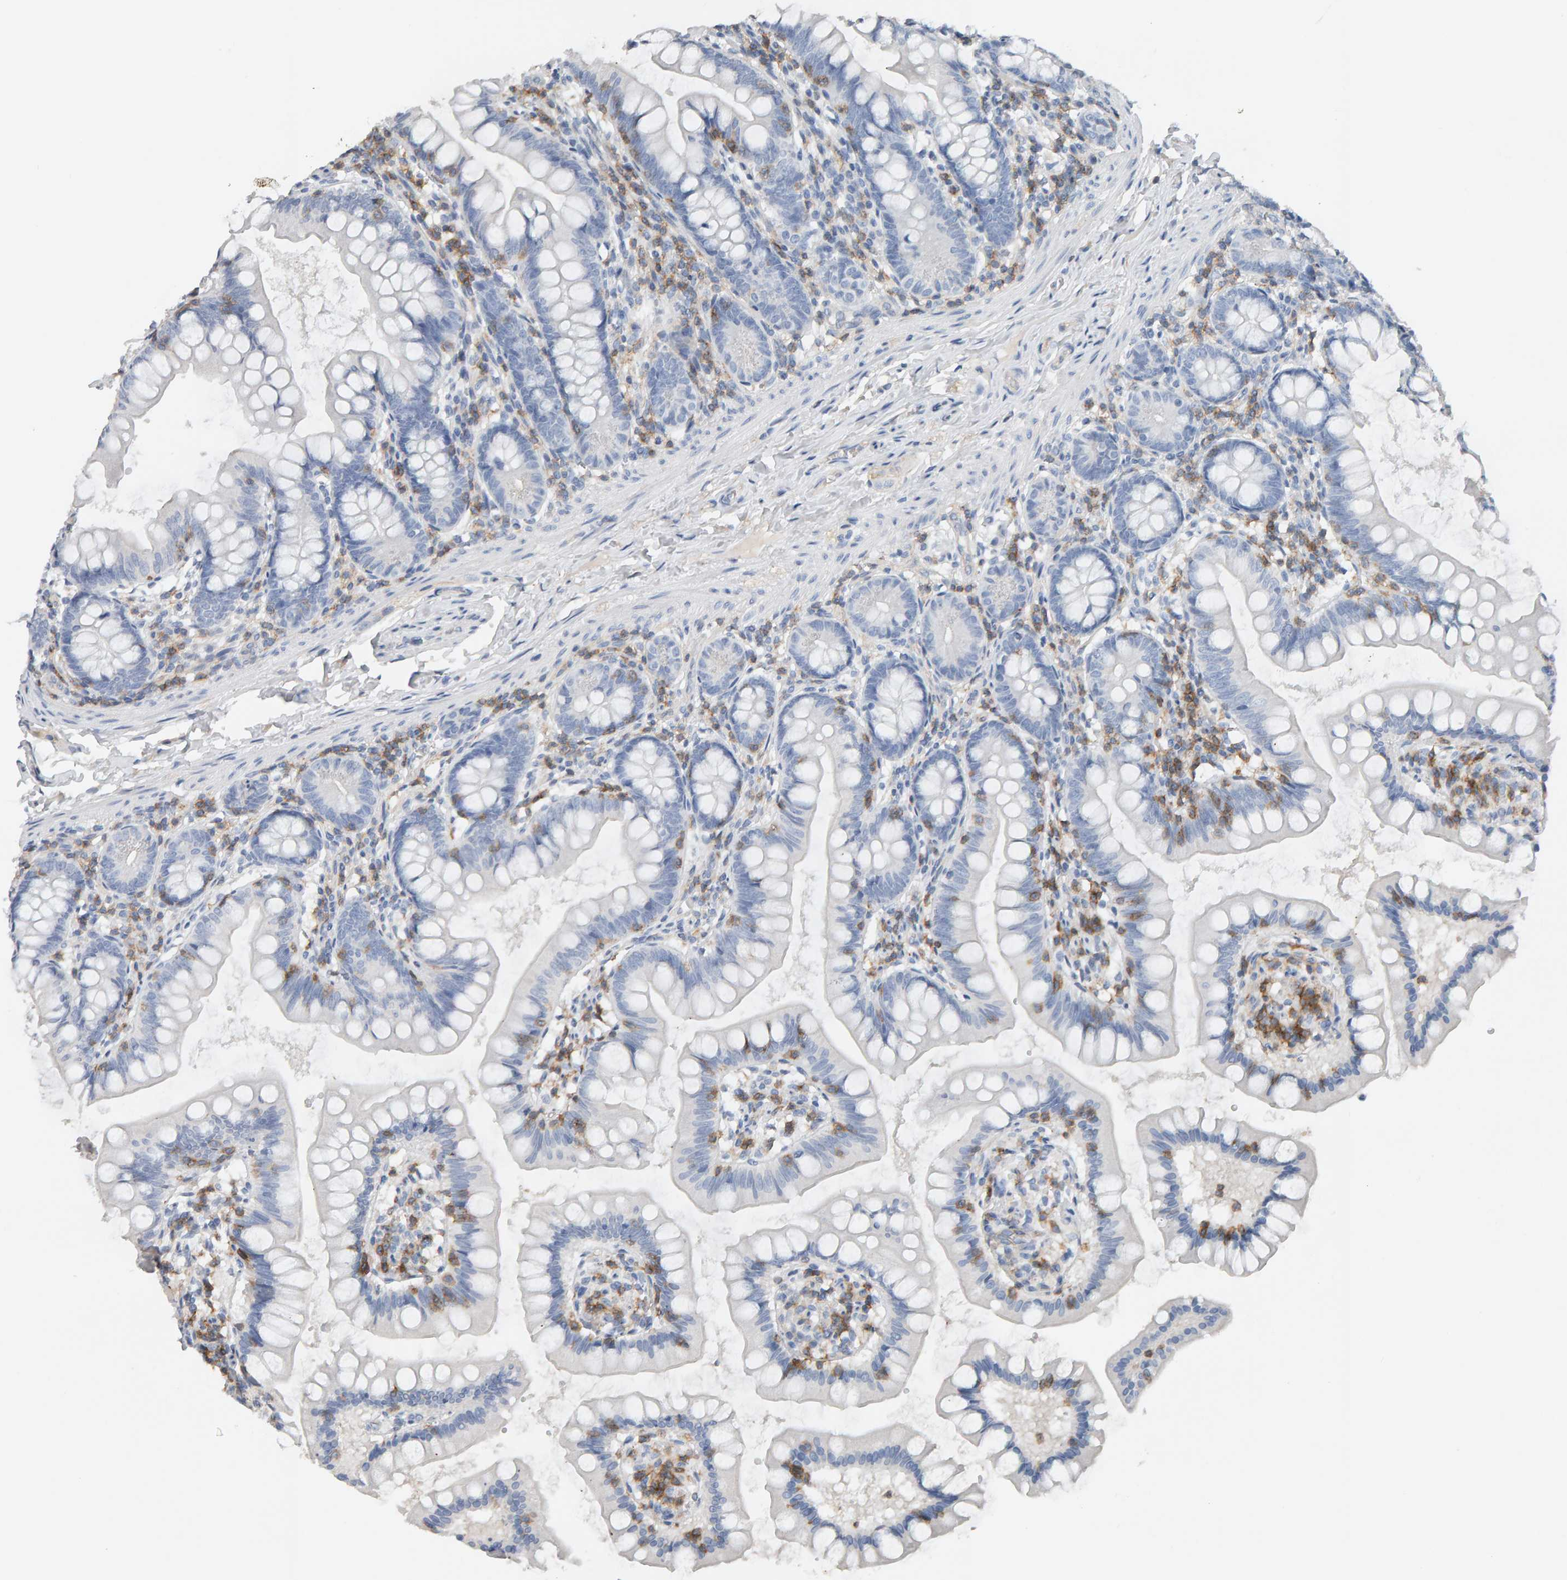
{"staining": {"intensity": "negative", "quantity": "none", "location": "none"}, "tissue": "small intestine", "cell_type": "Glandular cells", "image_type": "normal", "snomed": [{"axis": "morphology", "description": "Normal tissue, NOS"}, {"axis": "topography", "description": "Small intestine"}], "caption": "This photomicrograph is of unremarkable small intestine stained with IHC to label a protein in brown with the nuclei are counter-stained blue. There is no positivity in glandular cells.", "gene": "FYN", "patient": {"sex": "male", "age": 7}}